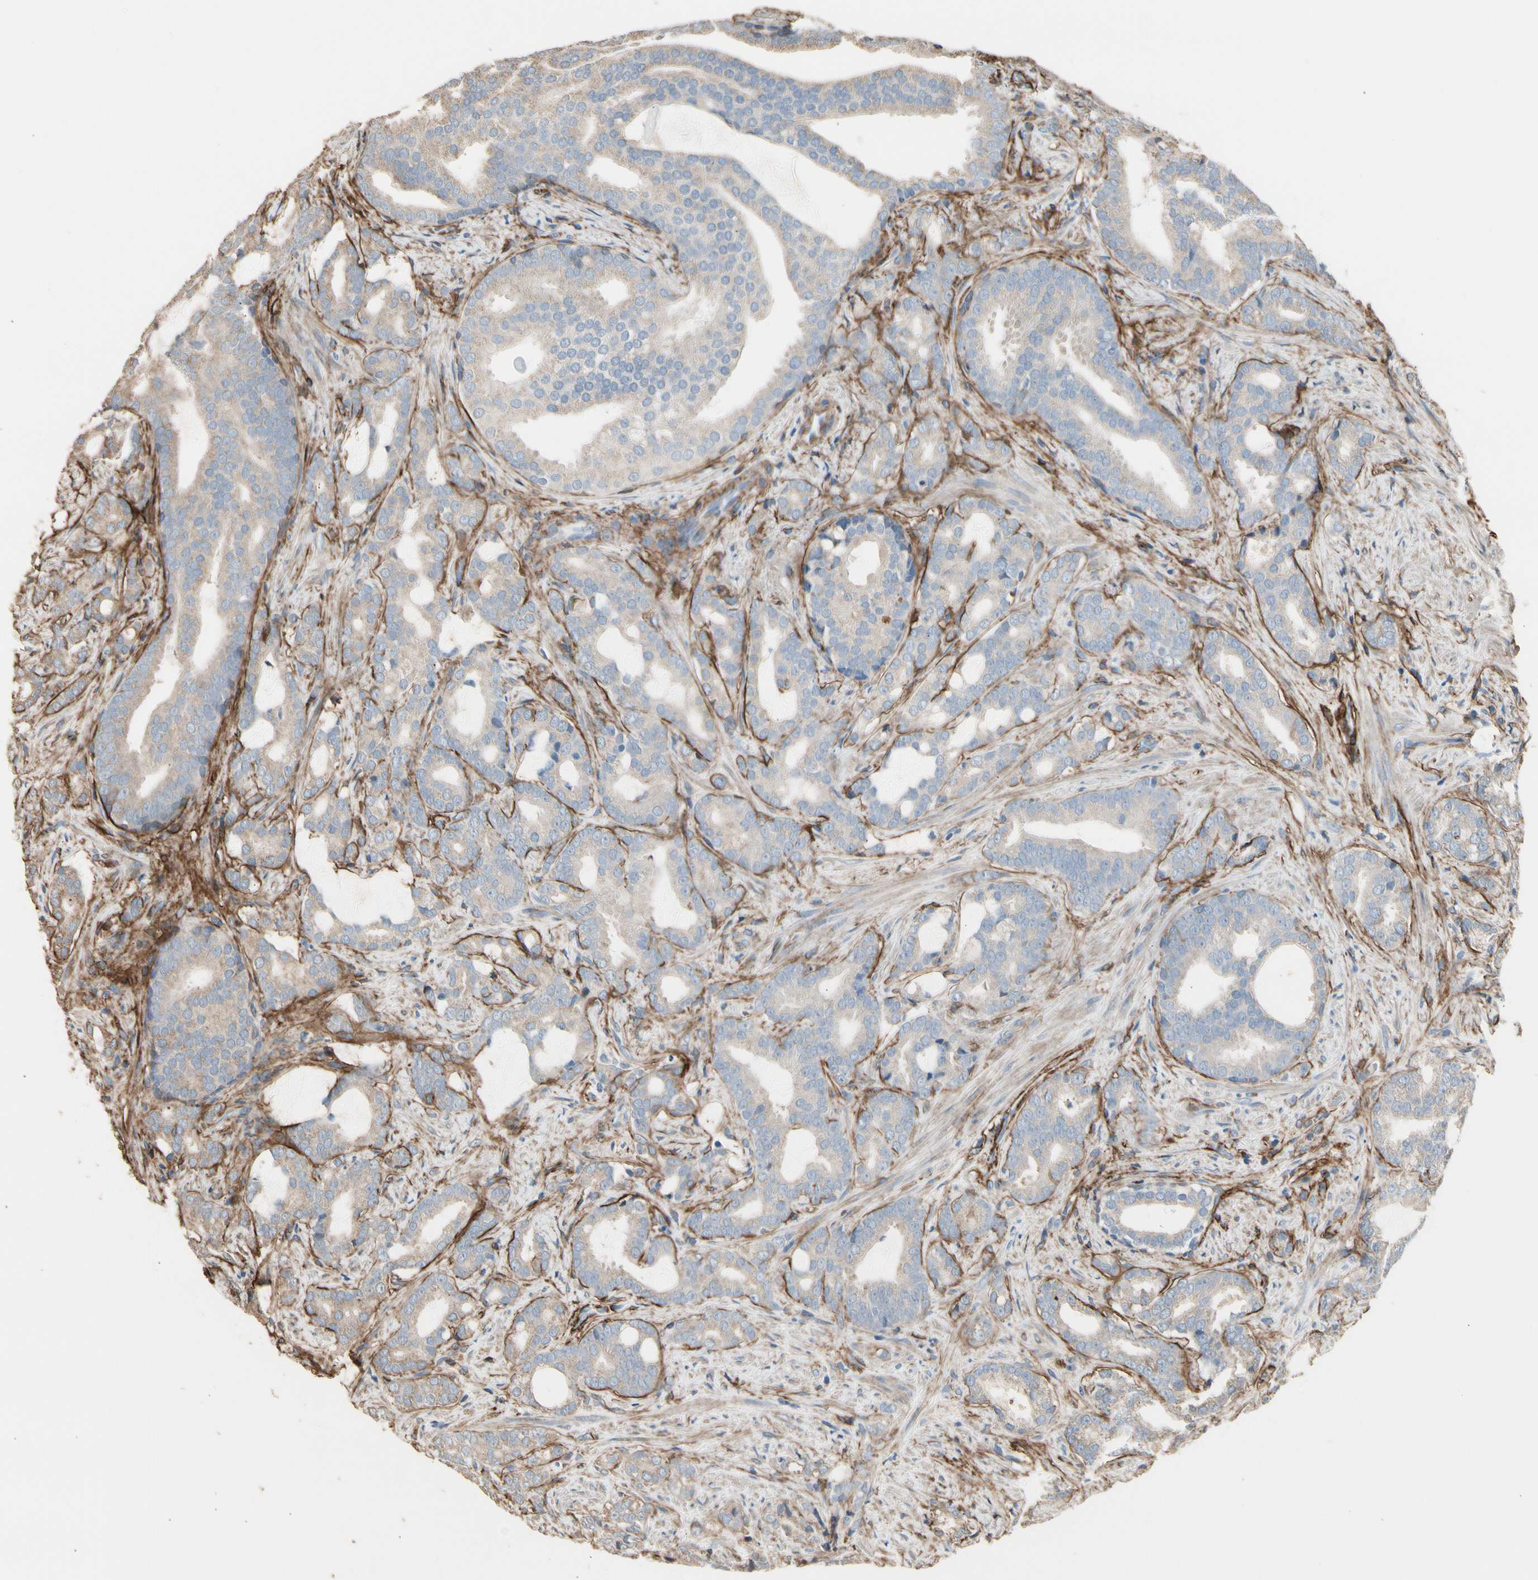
{"staining": {"intensity": "weak", "quantity": ">75%", "location": "cytoplasmic/membranous"}, "tissue": "prostate cancer", "cell_type": "Tumor cells", "image_type": "cancer", "snomed": [{"axis": "morphology", "description": "Adenocarcinoma, Low grade"}, {"axis": "topography", "description": "Prostate"}], "caption": "Immunohistochemical staining of human prostate cancer (adenocarcinoma (low-grade)) displays weak cytoplasmic/membranous protein positivity in about >75% of tumor cells.", "gene": "SUSD2", "patient": {"sex": "male", "age": 58}}